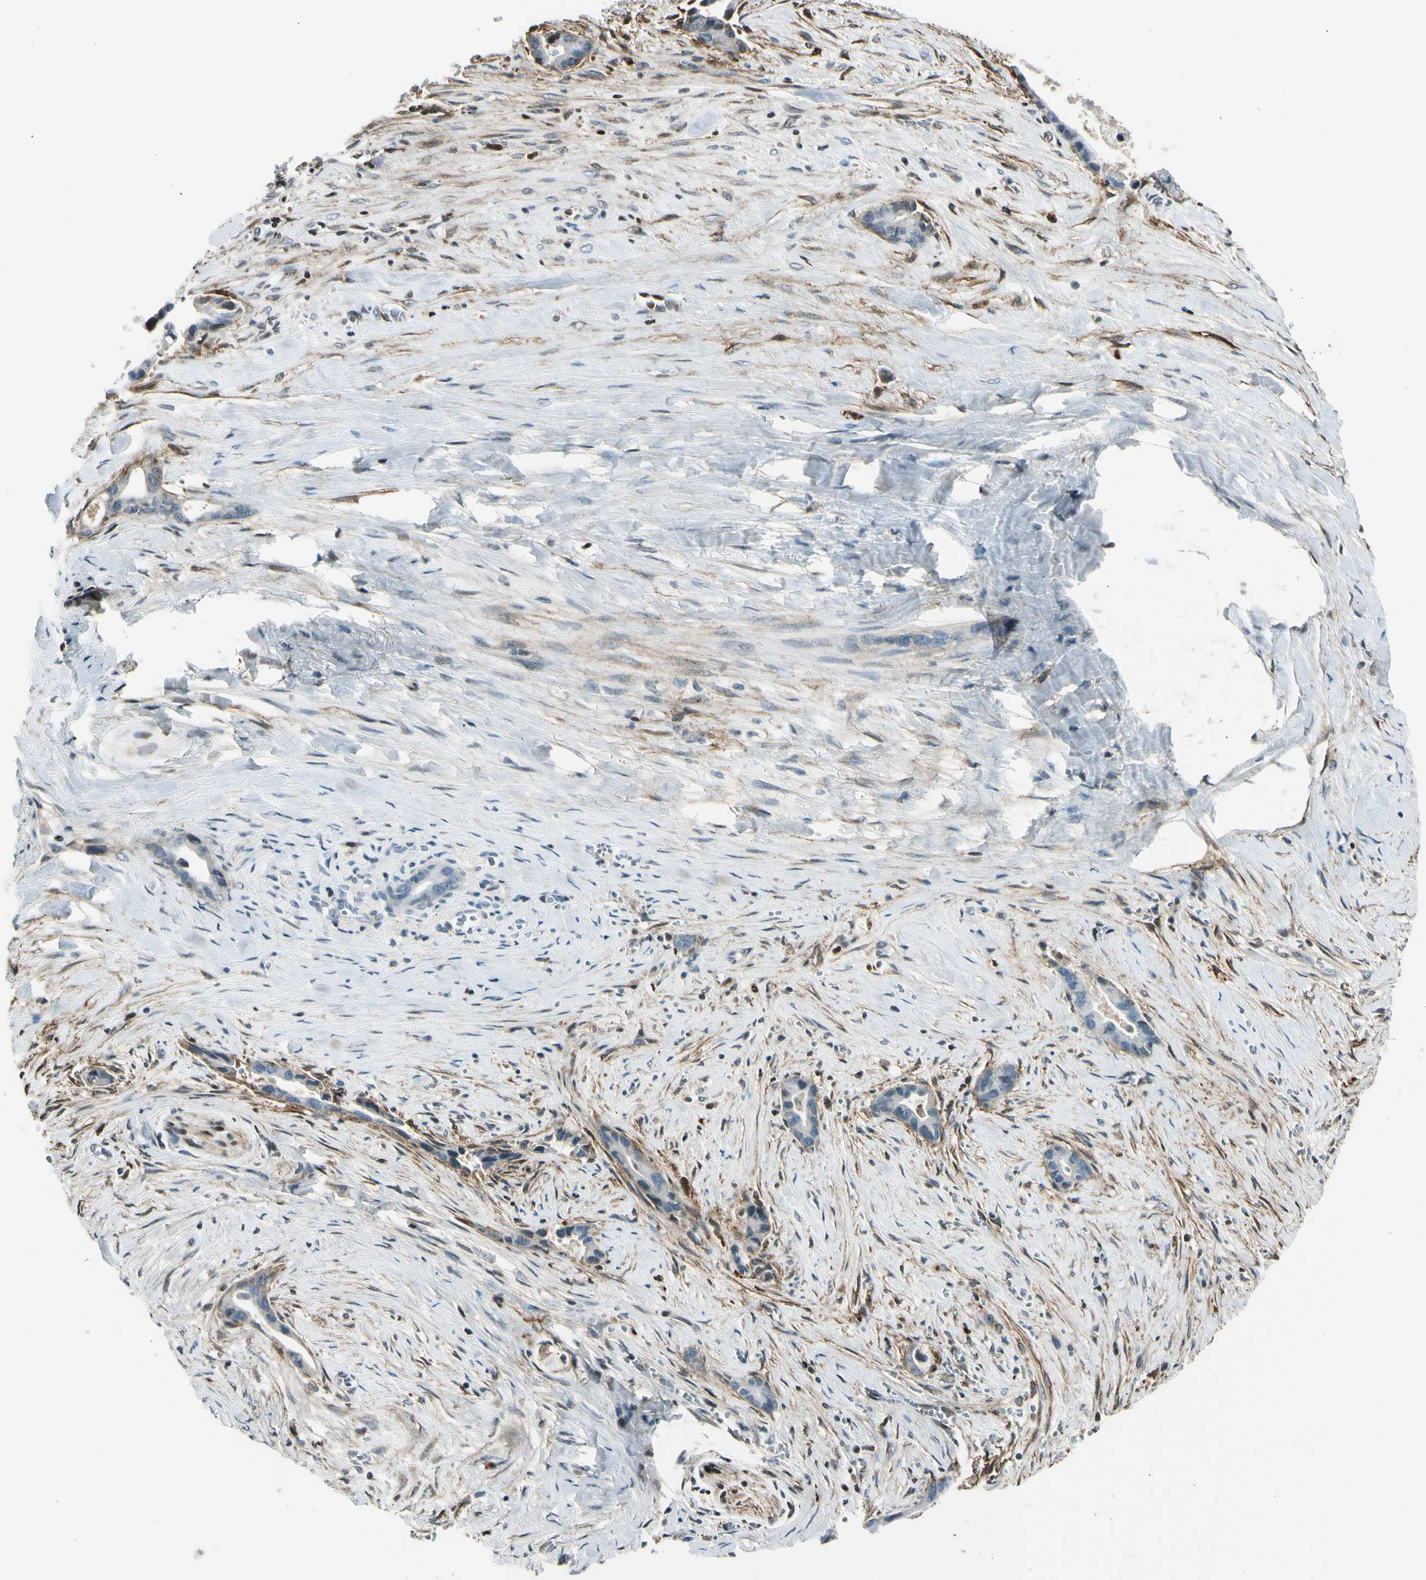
{"staining": {"intensity": "negative", "quantity": "none", "location": "none"}, "tissue": "liver cancer", "cell_type": "Tumor cells", "image_type": "cancer", "snomed": [{"axis": "morphology", "description": "Cholangiocarcinoma"}, {"axis": "topography", "description": "Liver"}], "caption": "Photomicrograph shows no protein staining in tumor cells of liver cancer tissue.", "gene": "PDPN", "patient": {"sex": "female", "age": 55}}